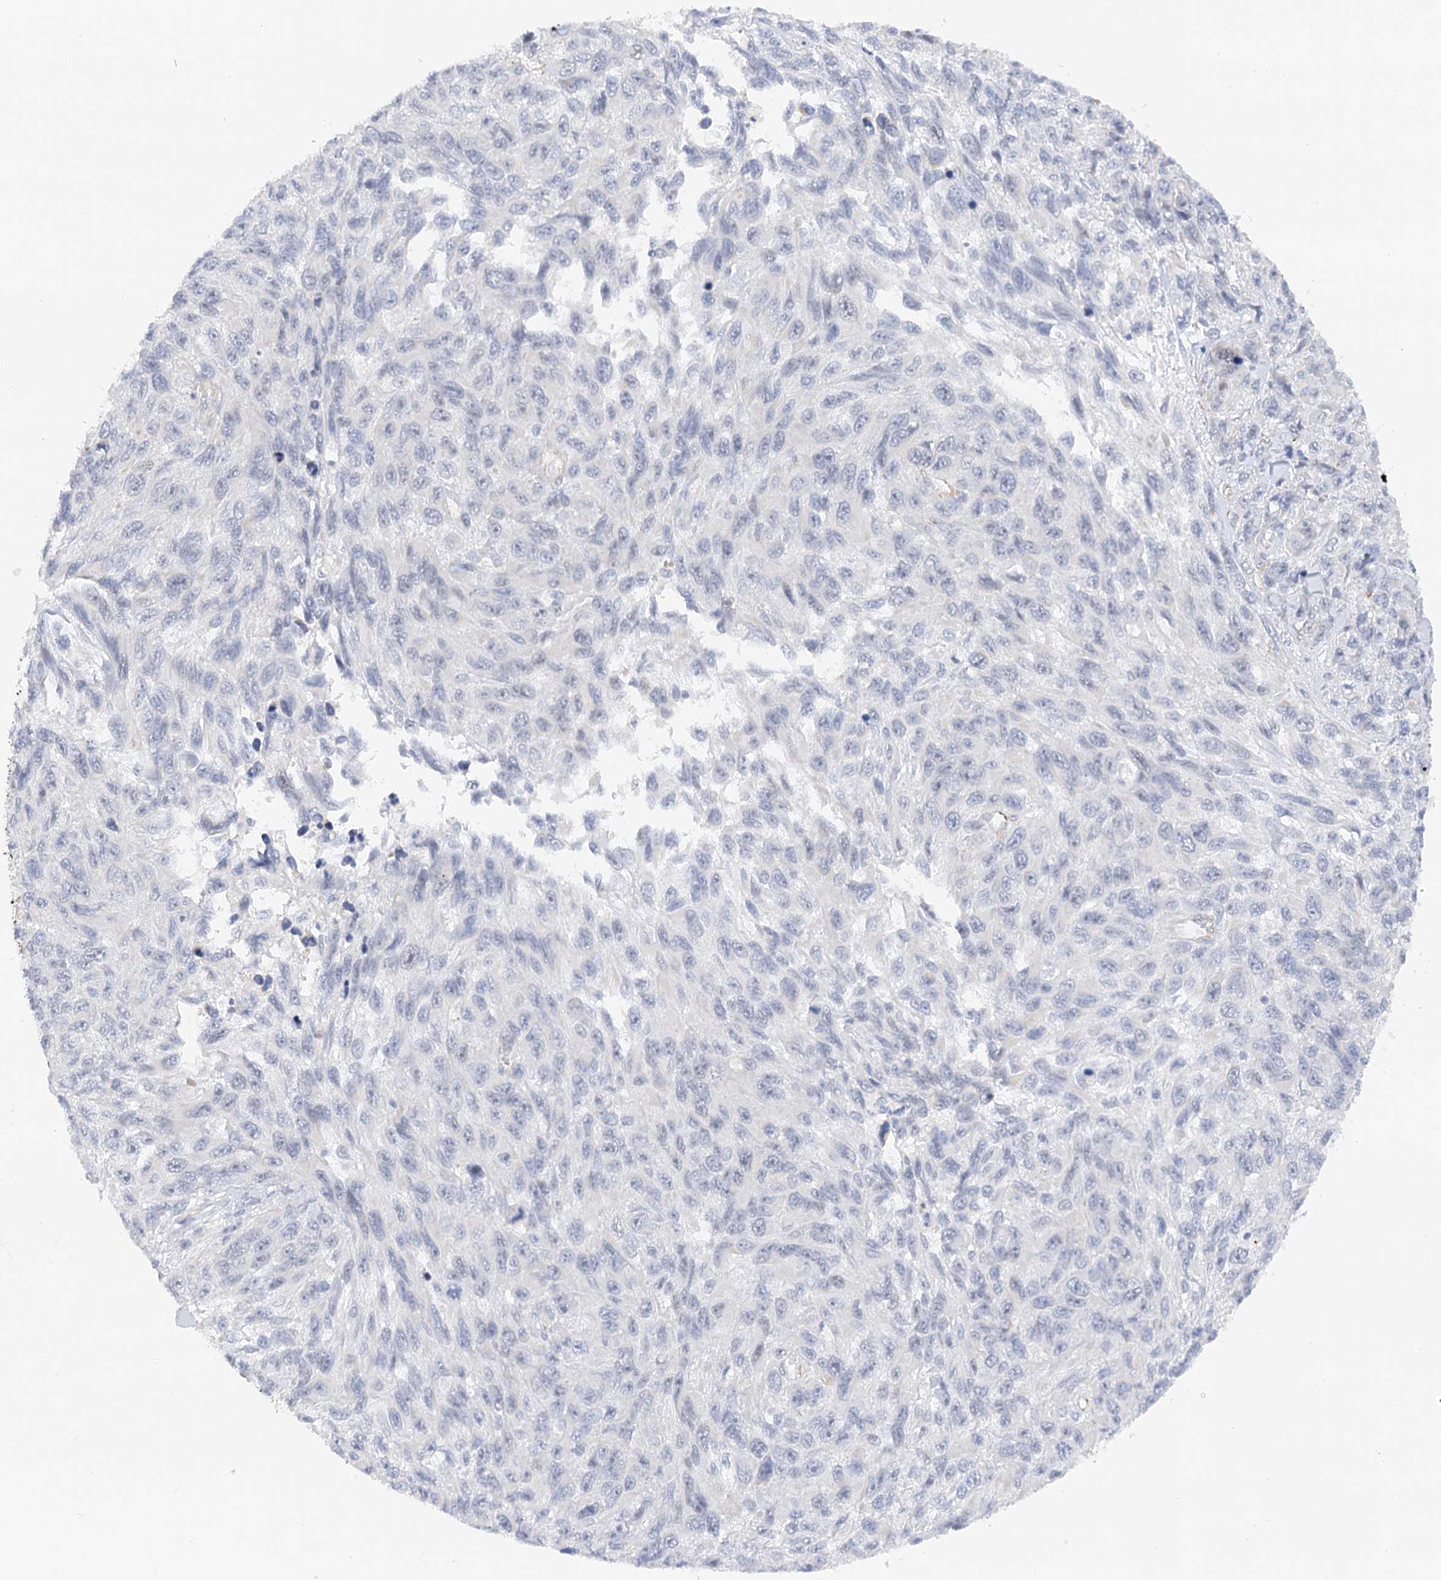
{"staining": {"intensity": "negative", "quantity": "none", "location": "none"}, "tissue": "melanoma", "cell_type": "Tumor cells", "image_type": "cancer", "snomed": [{"axis": "morphology", "description": "Malignant melanoma, NOS"}, {"axis": "topography", "description": "Skin"}], "caption": "Immunohistochemistry histopathology image of neoplastic tissue: human melanoma stained with DAB (3,3'-diaminobenzidine) displays no significant protein positivity in tumor cells.", "gene": "NELL2", "patient": {"sex": "female", "age": 96}}